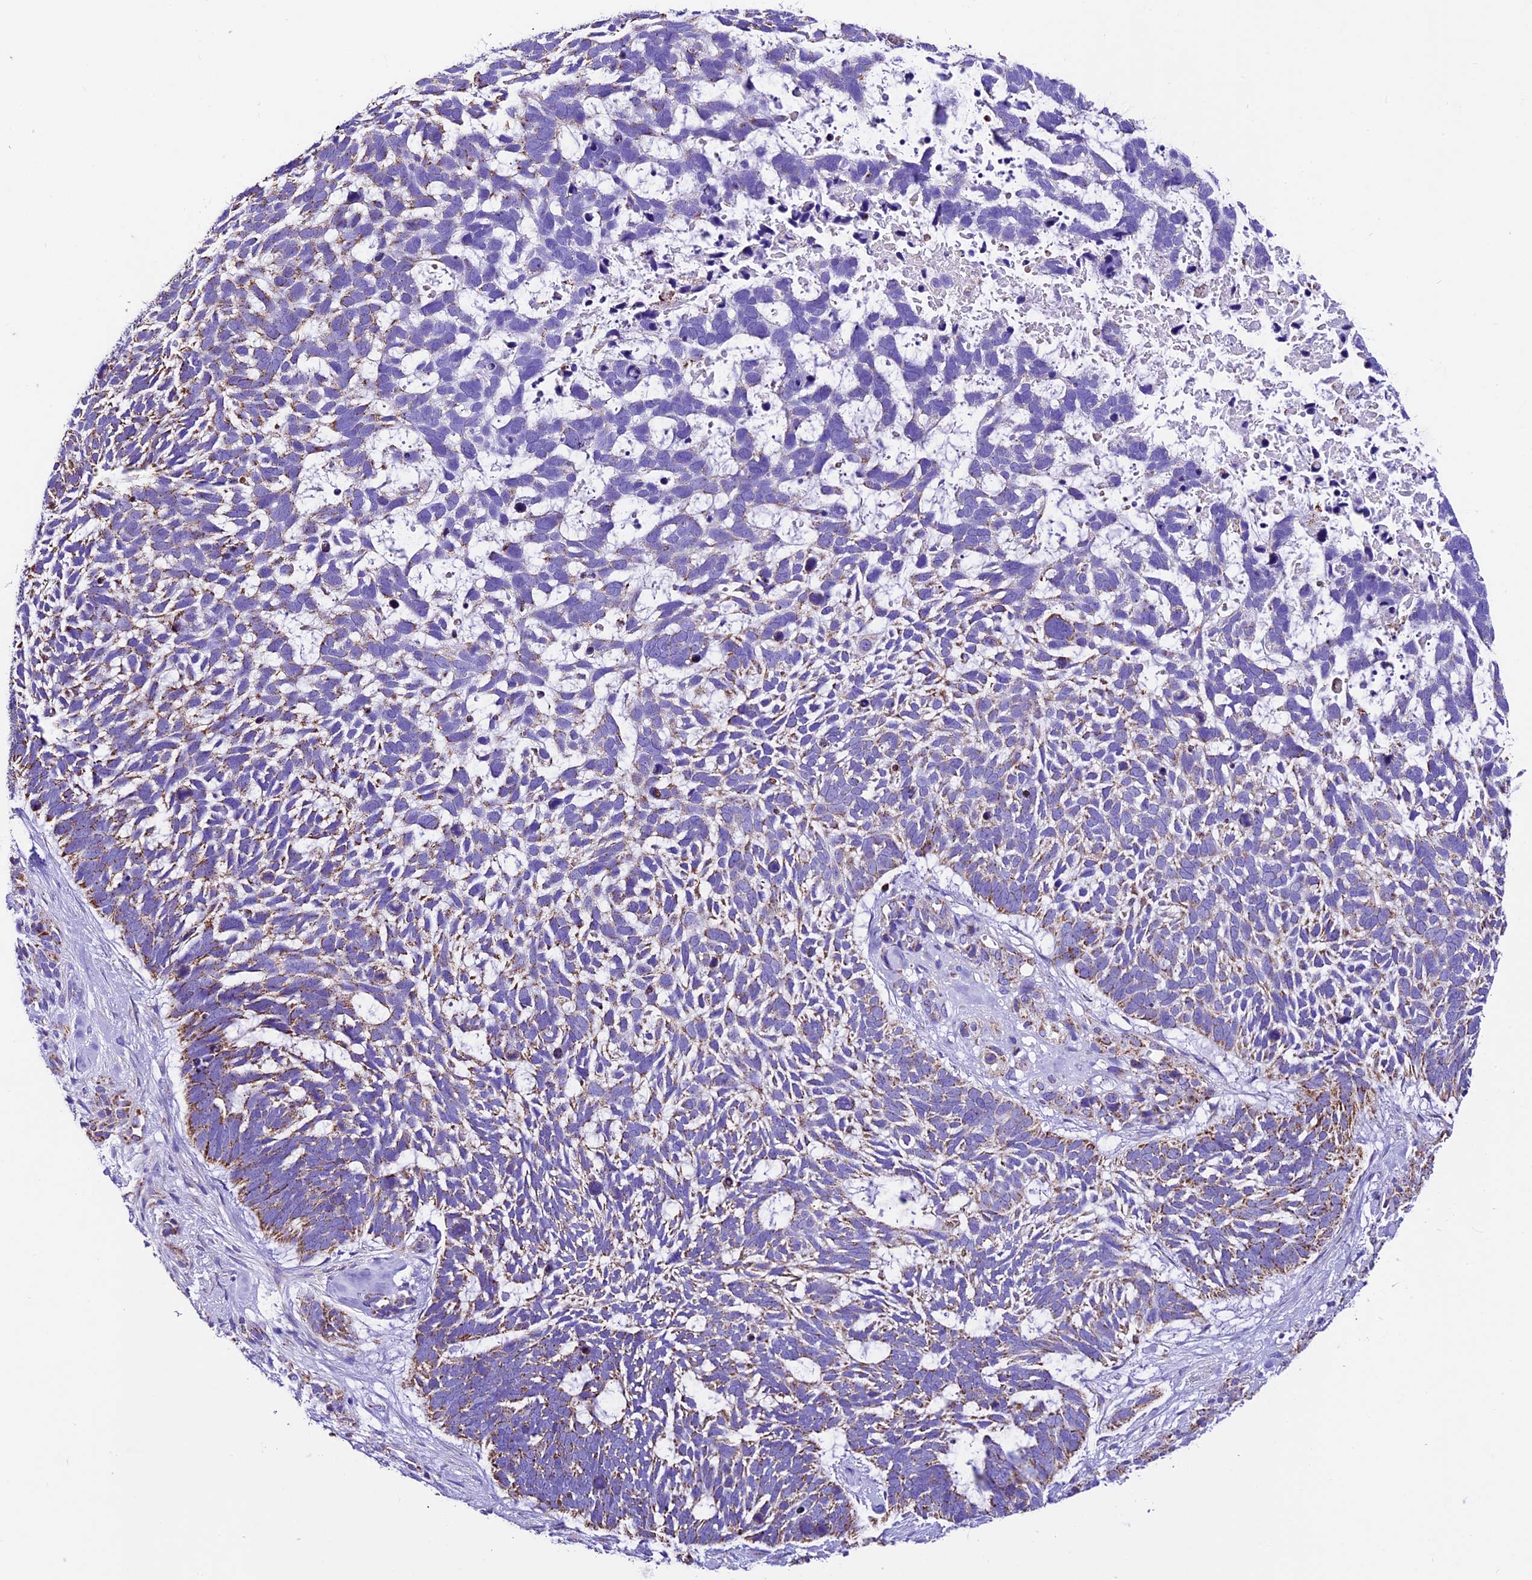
{"staining": {"intensity": "moderate", "quantity": "25%-75%", "location": "cytoplasmic/membranous"}, "tissue": "skin cancer", "cell_type": "Tumor cells", "image_type": "cancer", "snomed": [{"axis": "morphology", "description": "Basal cell carcinoma"}, {"axis": "topography", "description": "Skin"}], "caption": "A medium amount of moderate cytoplasmic/membranous expression is present in approximately 25%-75% of tumor cells in skin cancer (basal cell carcinoma) tissue. (IHC, brightfield microscopy, high magnification).", "gene": "DCAF5", "patient": {"sex": "male", "age": 88}}